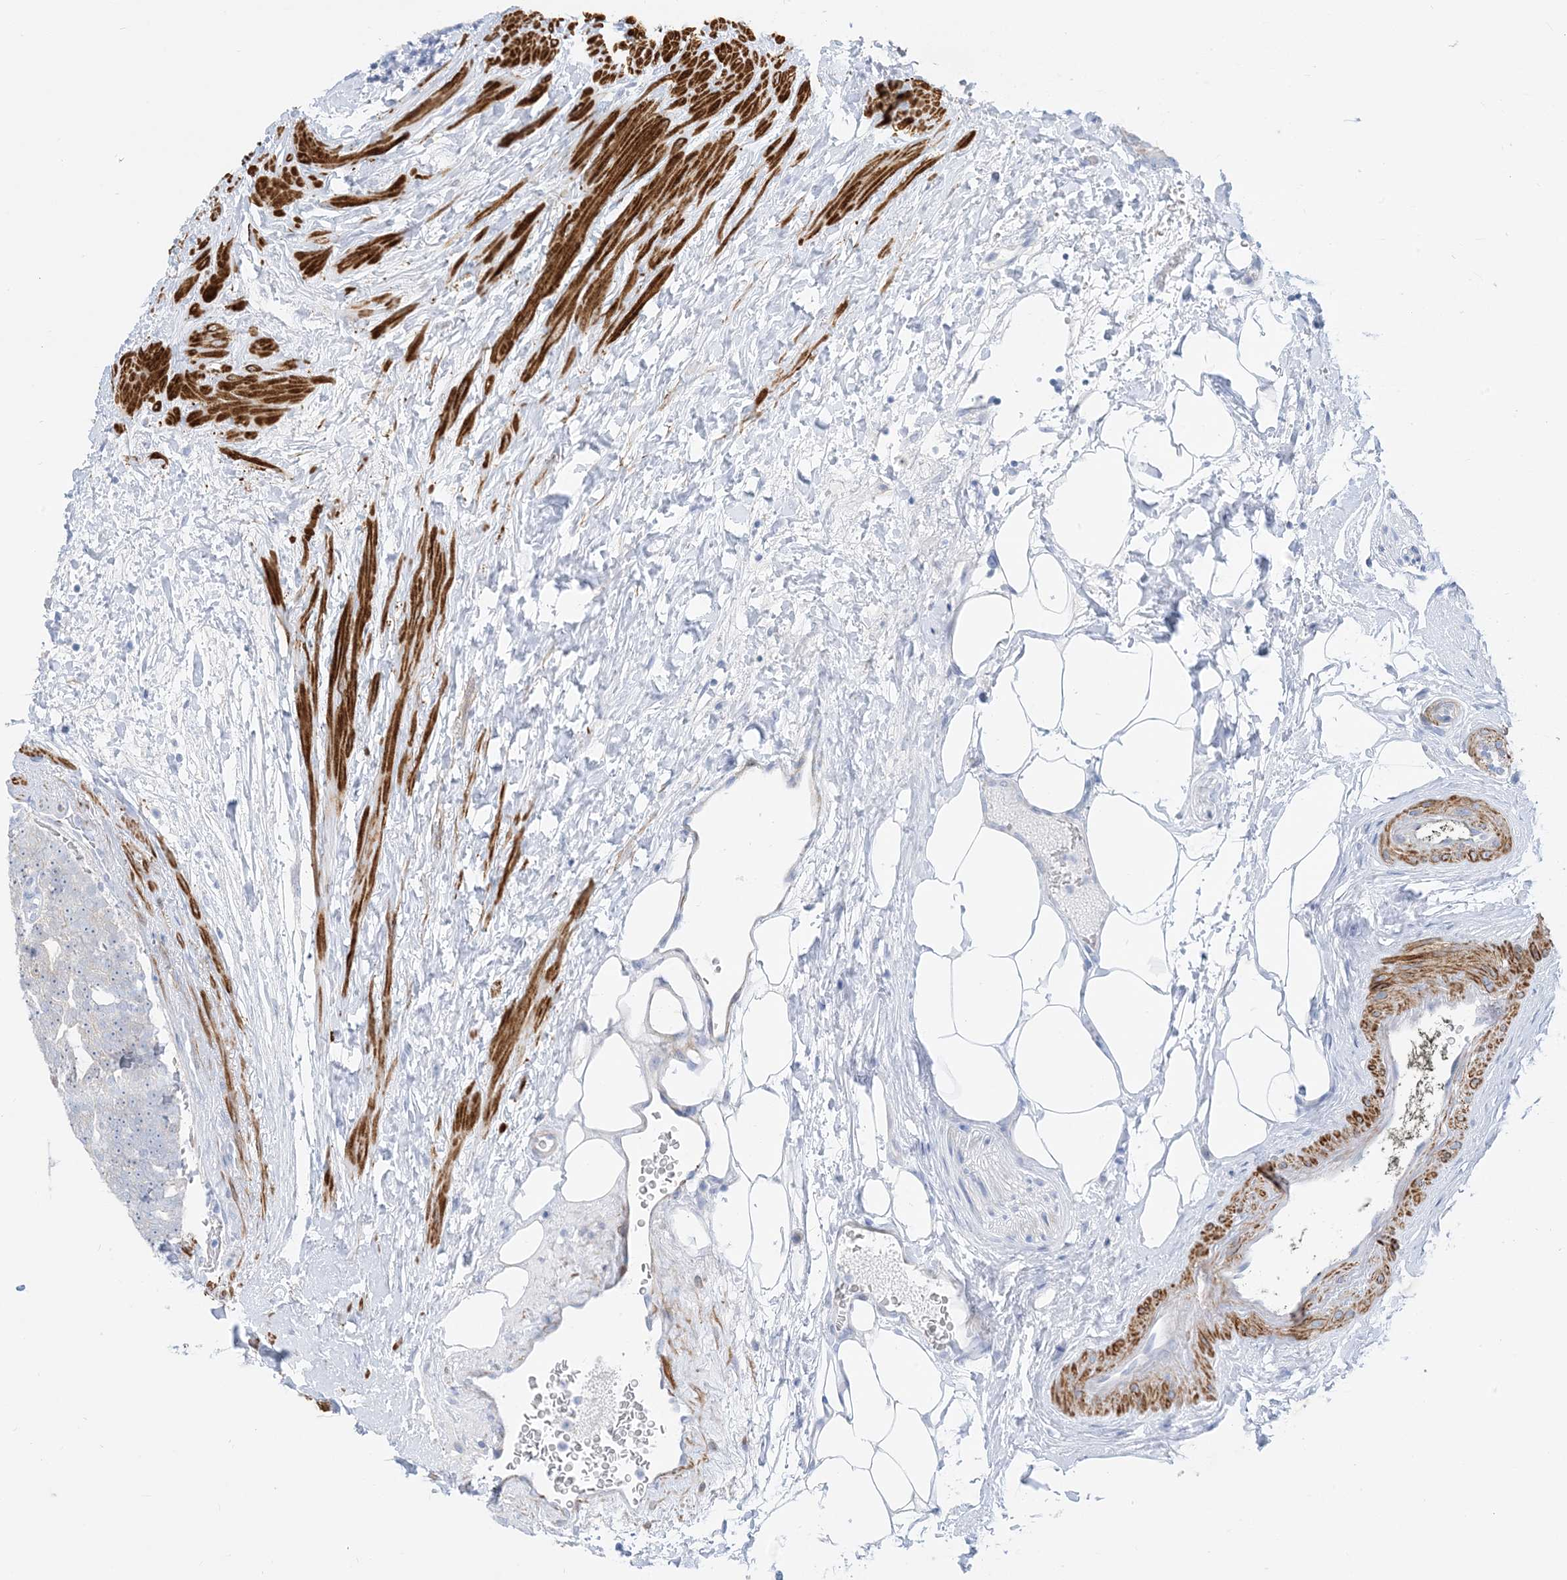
{"staining": {"intensity": "negative", "quantity": "none", "location": "none"}, "tissue": "prostate cancer", "cell_type": "Tumor cells", "image_type": "cancer", "snomed": [{"axis": "morphology", "description": "Adenocarcinoma, High grade"}, {"axis": "topography", "description": "Prostate"}], "caption": "IHC photomicrograph of neoplastic tissue: adenocarcinoma (high-grade) (prostate) stained with DAB (3,3'-diaminobenzidine) shows no significant protein staining in tumor cells.", "gene": "MARS2", "patient": {"sex": "male", "age": 56}}